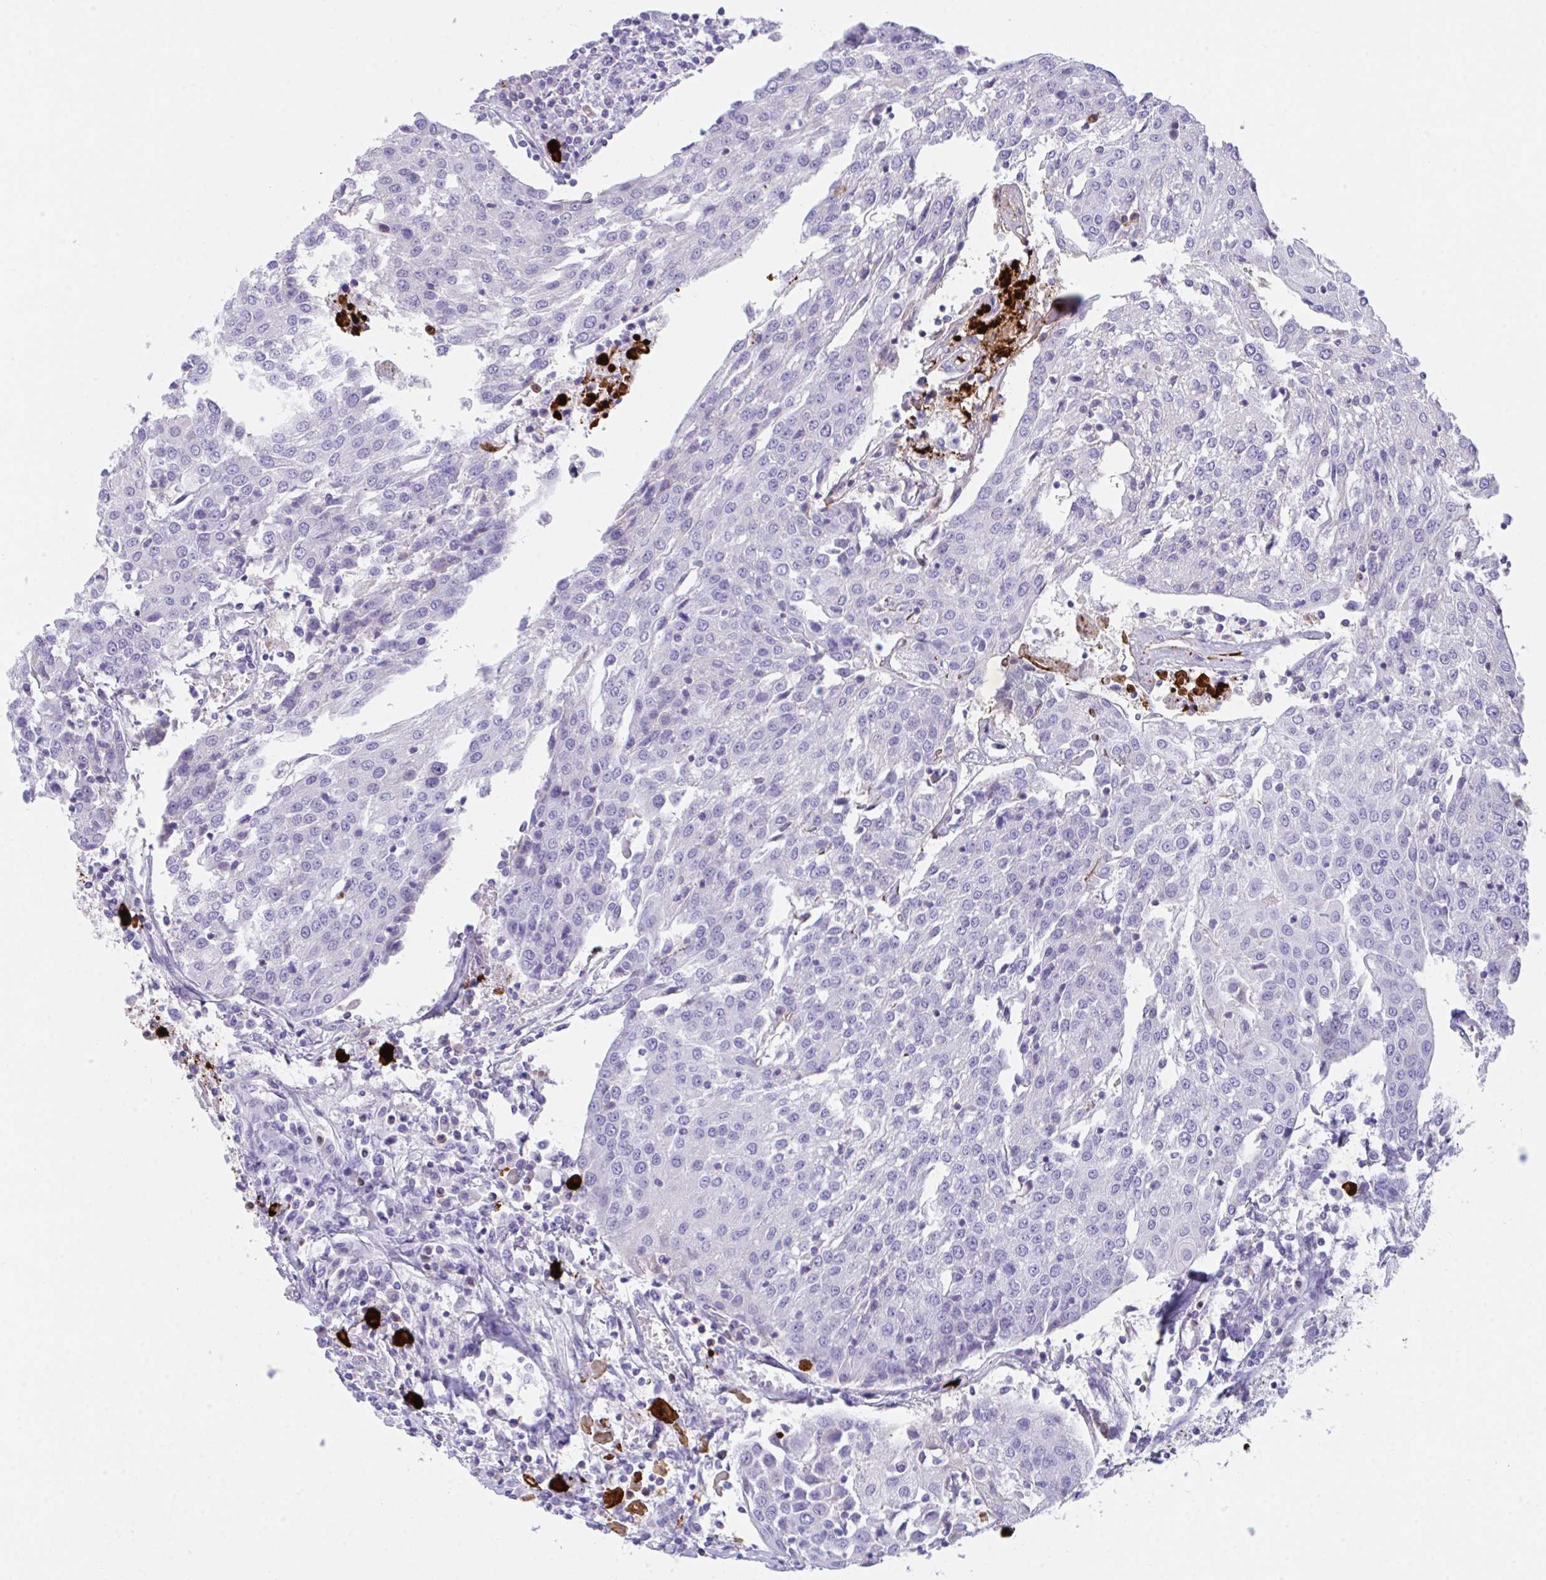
{"staining": {"intensity": "negative", "quantity": "none", "location": "none"}, "tissue": "urothelial cancer", "cell_type": "Tumor cells", "image_type": "cancer", "snomed": [{"axis": "morphology", "description": "Urothelial carcinoma, High grade"}, {"axis": "topography", "description": "Urinary bladder"}], "caption": "Human urothelial cancer stained for a protein using immunohistochemistry shows no positivity in tumor cells.", "gene": "KMT2E", "patient": {"sex": "female", "age": 85}}